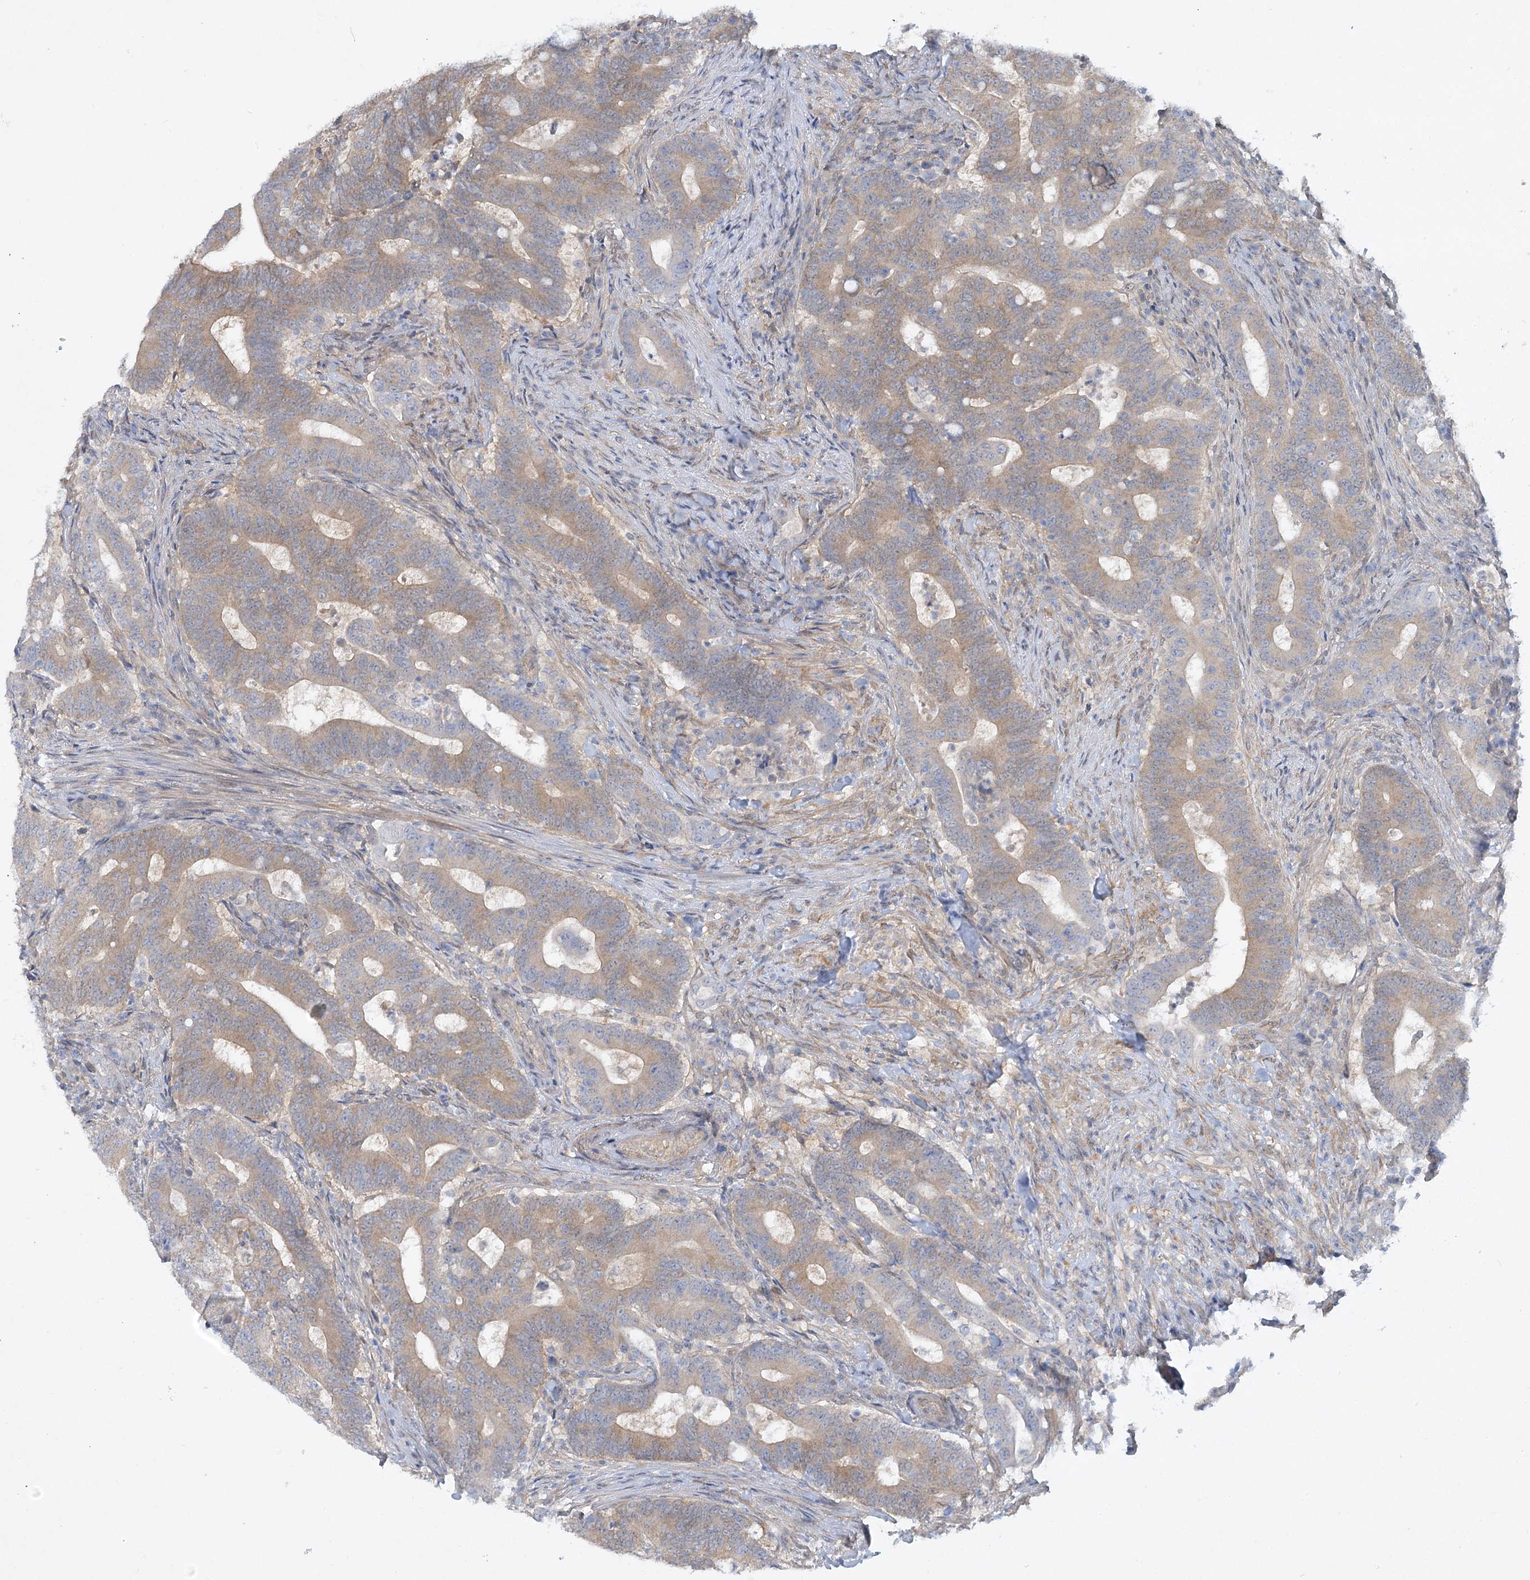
{"staining": {"intensity": "weak", "quantity": "25%-75%", "location": "cytoplasmic/membranous"}, "tissue": "colorectal cancer", "cell_type": "Tumor cells", "image_type": "cancer", "snomed": [{"axis": "morphology", "description": "Adenocarcinoma, NOS"}, {"axis": "topography", "description": "Colon"}], "caption": "The micrograph displays staining of adenocarcinoma (colorectal), revealing weak cytoplasmic/membranous protein expression (brown color) within tumor cells.", "gene": "AAMDC", "patient": {"sex": "female", "age": 66}}